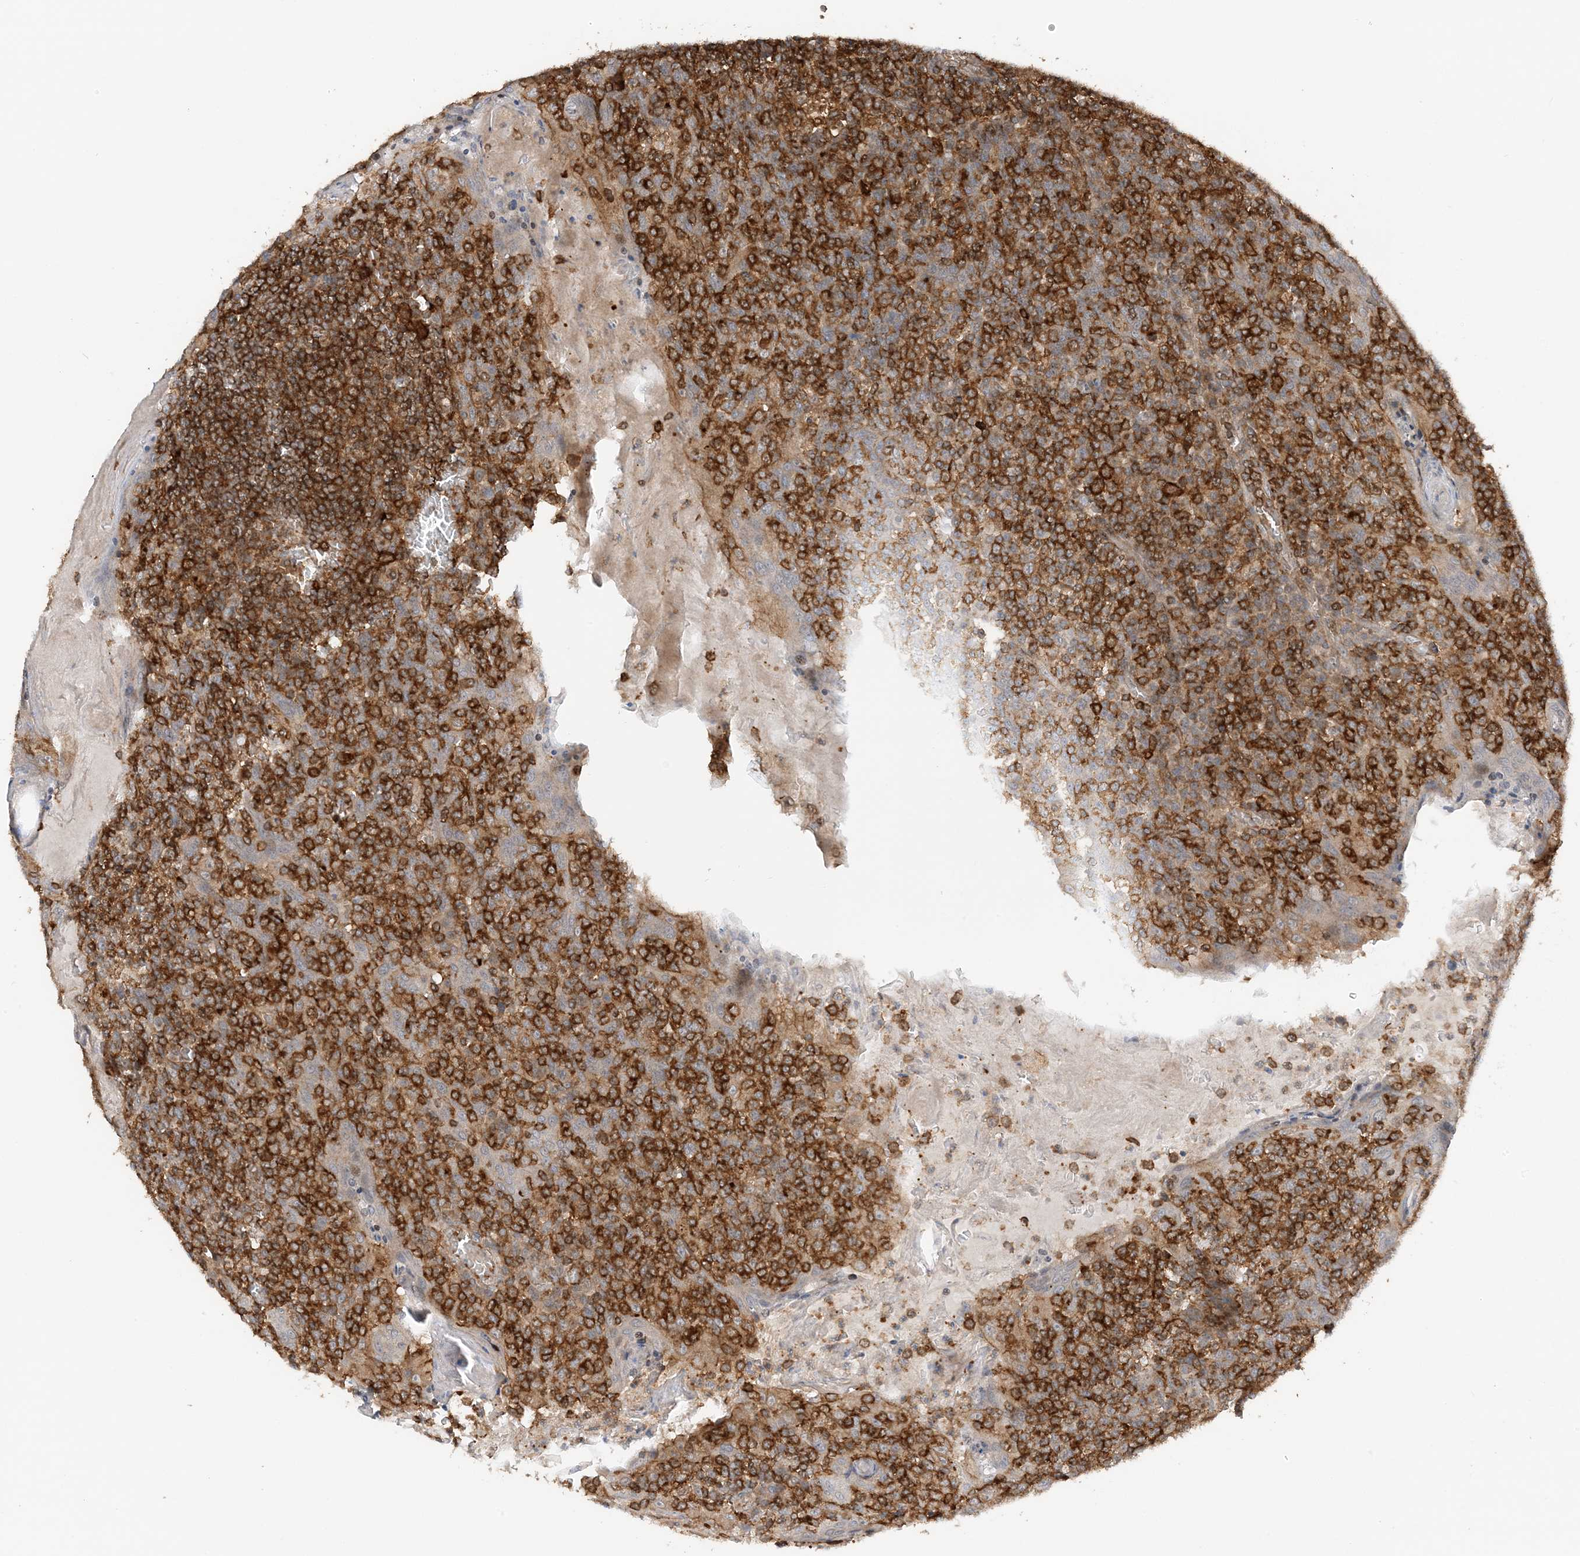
{"staining": {"intensity": "strong", "quantity": ">75%", "location": "cytoplasmic/membranous"}, "tissue": "tonsil", "cell_type": "Germinal center cells", "image_type": "normal", "snomed": [{"axis": "morphology", "description": "Normal tissue, NOS"}, {"axis": "topography", "description": "Tonsil"}], "caption": "Protein expression analysis of normal human tonsil reveals strong cytoplasmic/membranous expression in about >75% of germinal center cells. (IHC, brightfield microscopy, high magnification).", "gene": "TATDN3", "patient": {"sex": "female", "age": 19}}